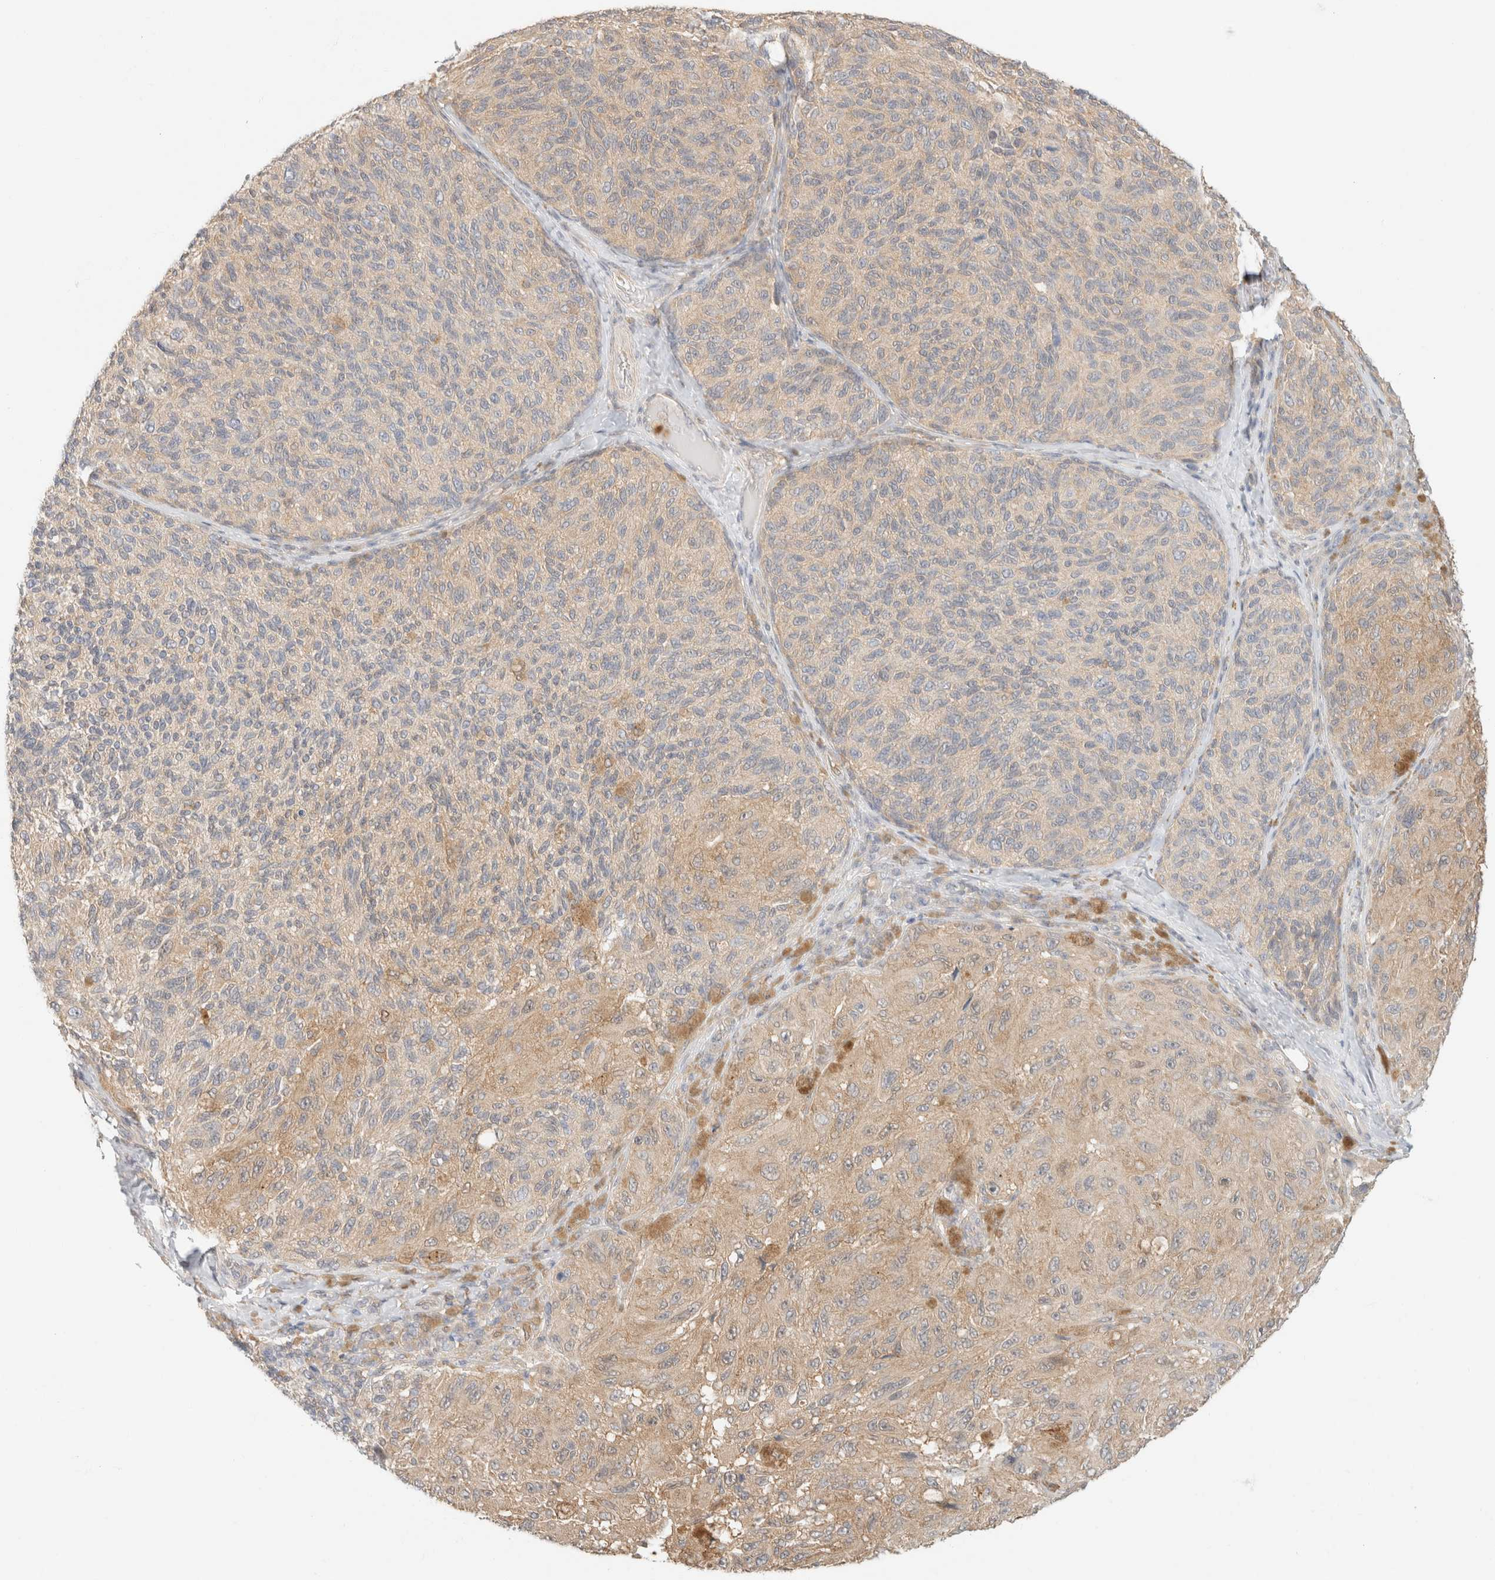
{"staining": {"intensity": "weak", "quantity": ">75%", "location": "cytoplasmic/membranous"}, "tissue": "melanoma", "cell_type": "Tumor cells", "image_type": "cancer", "snomed": [{"axis": "morphology", "description": "Malignant melanoma, NOS"}, {"axis": "topography", "description": "Skin"}], "caption": "An immunohistochemistry micrograph of tumor tissue is shown. Protein staining in brown shows weak cytoplasmic/membranous positivity in malignant melanoma within tumor cells.", "gene": "GPI", "patient": {"sex": "female", "age": 73}}